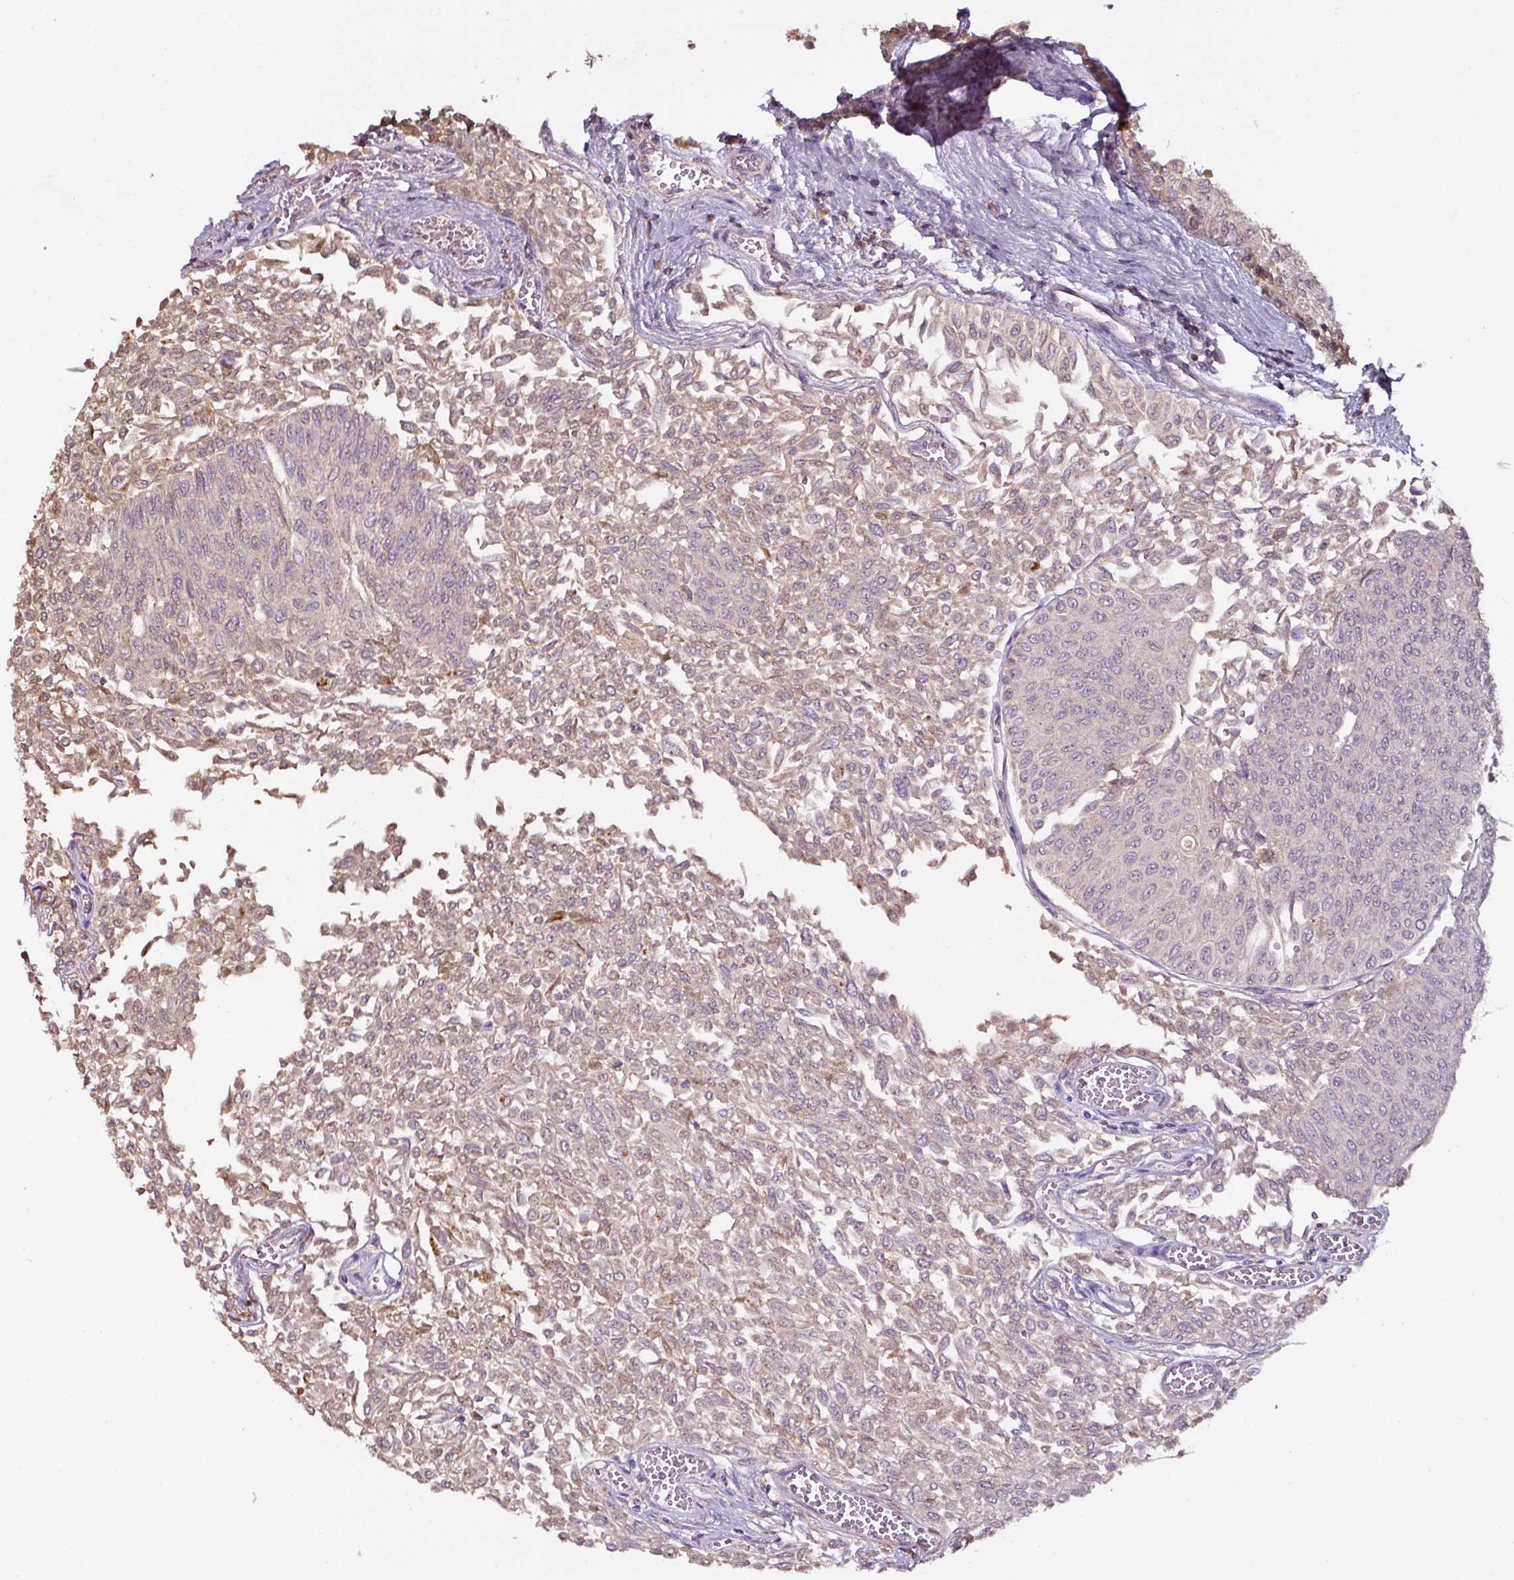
{"staining": {"intensity": "weak", "quantity": "25%-75%", "location": "cytoplasmic/membranous"}, "tissue": "urothelial cancer", "cell_type": "Tumor cells", "image_type": "cancer", "snomed": [{"axis": "morphology", "description": "Urothelial carcinoma, NOS"}, {"axis": "topography", "description": "Urinary bladder"}], "caption": "Transitional cell carcinoma stained for a protein demonstrates weak cytoplasmic/membranous positivity in tumor cells.", "gene": "RPL38", "patient": {"sex": "male", "age": 59}}